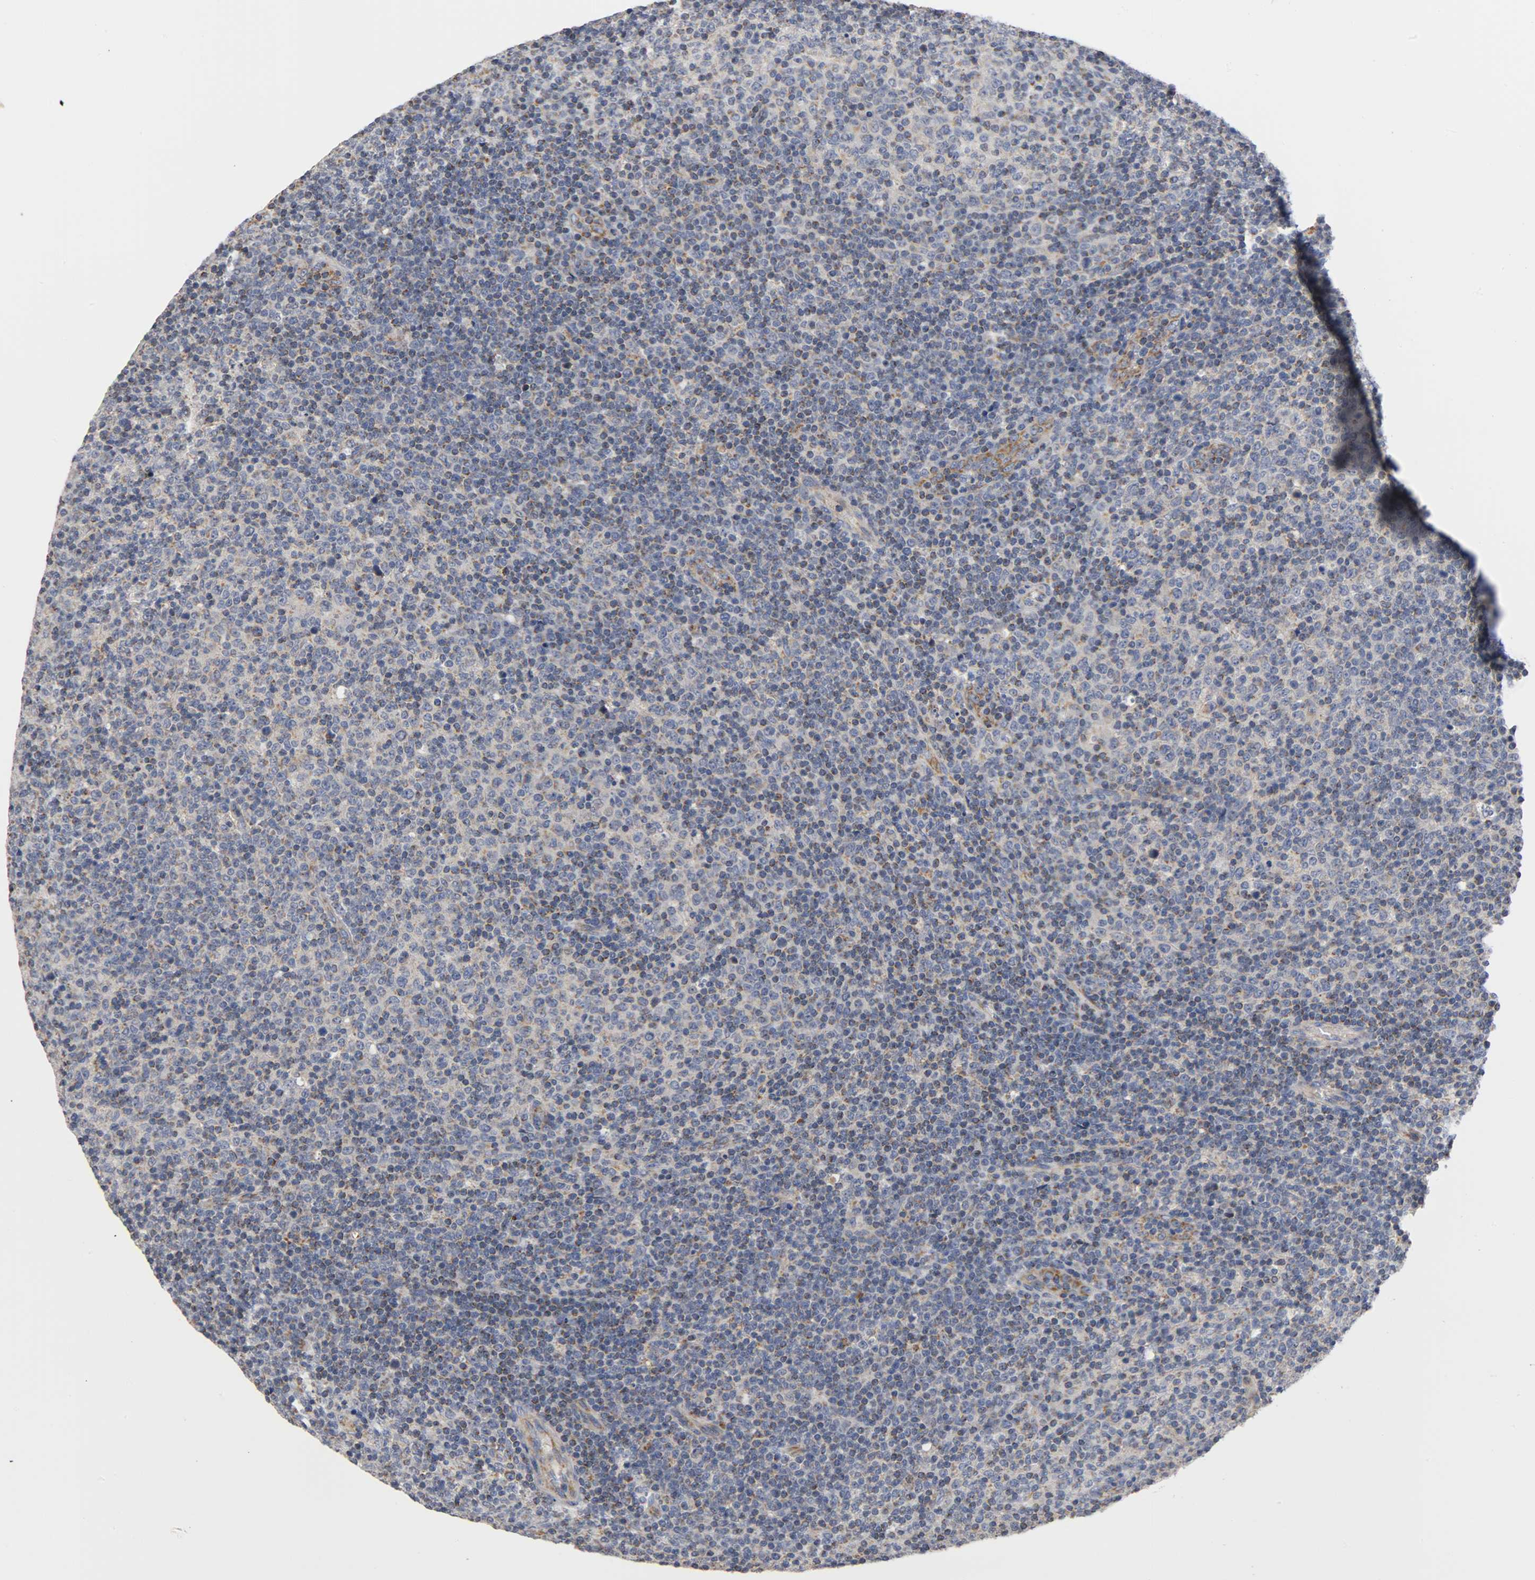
{"staining": {"intensity": "weak", "quantity": "<25%", "location": "cytoplasmic/membranous"}, "tissue": "lymphoma", "cell_type": "Tumor cells", "image_type": "cancer", "snomed": [{"axis": "morphology", "description": "Malignant lymphoma, non-Hodgkin's type, Low grade"}, {"axis": "topography", "description": "Lymph node"}], "caption": "Protein analysis of malignant lymphoma, non-Hodgkin's type (low-grade) exhibits no significant staining in tumor cells. Nuclei are stained in blue.", "gene": "PCSK6", "patient": {"sex": "male", "age": 70}}